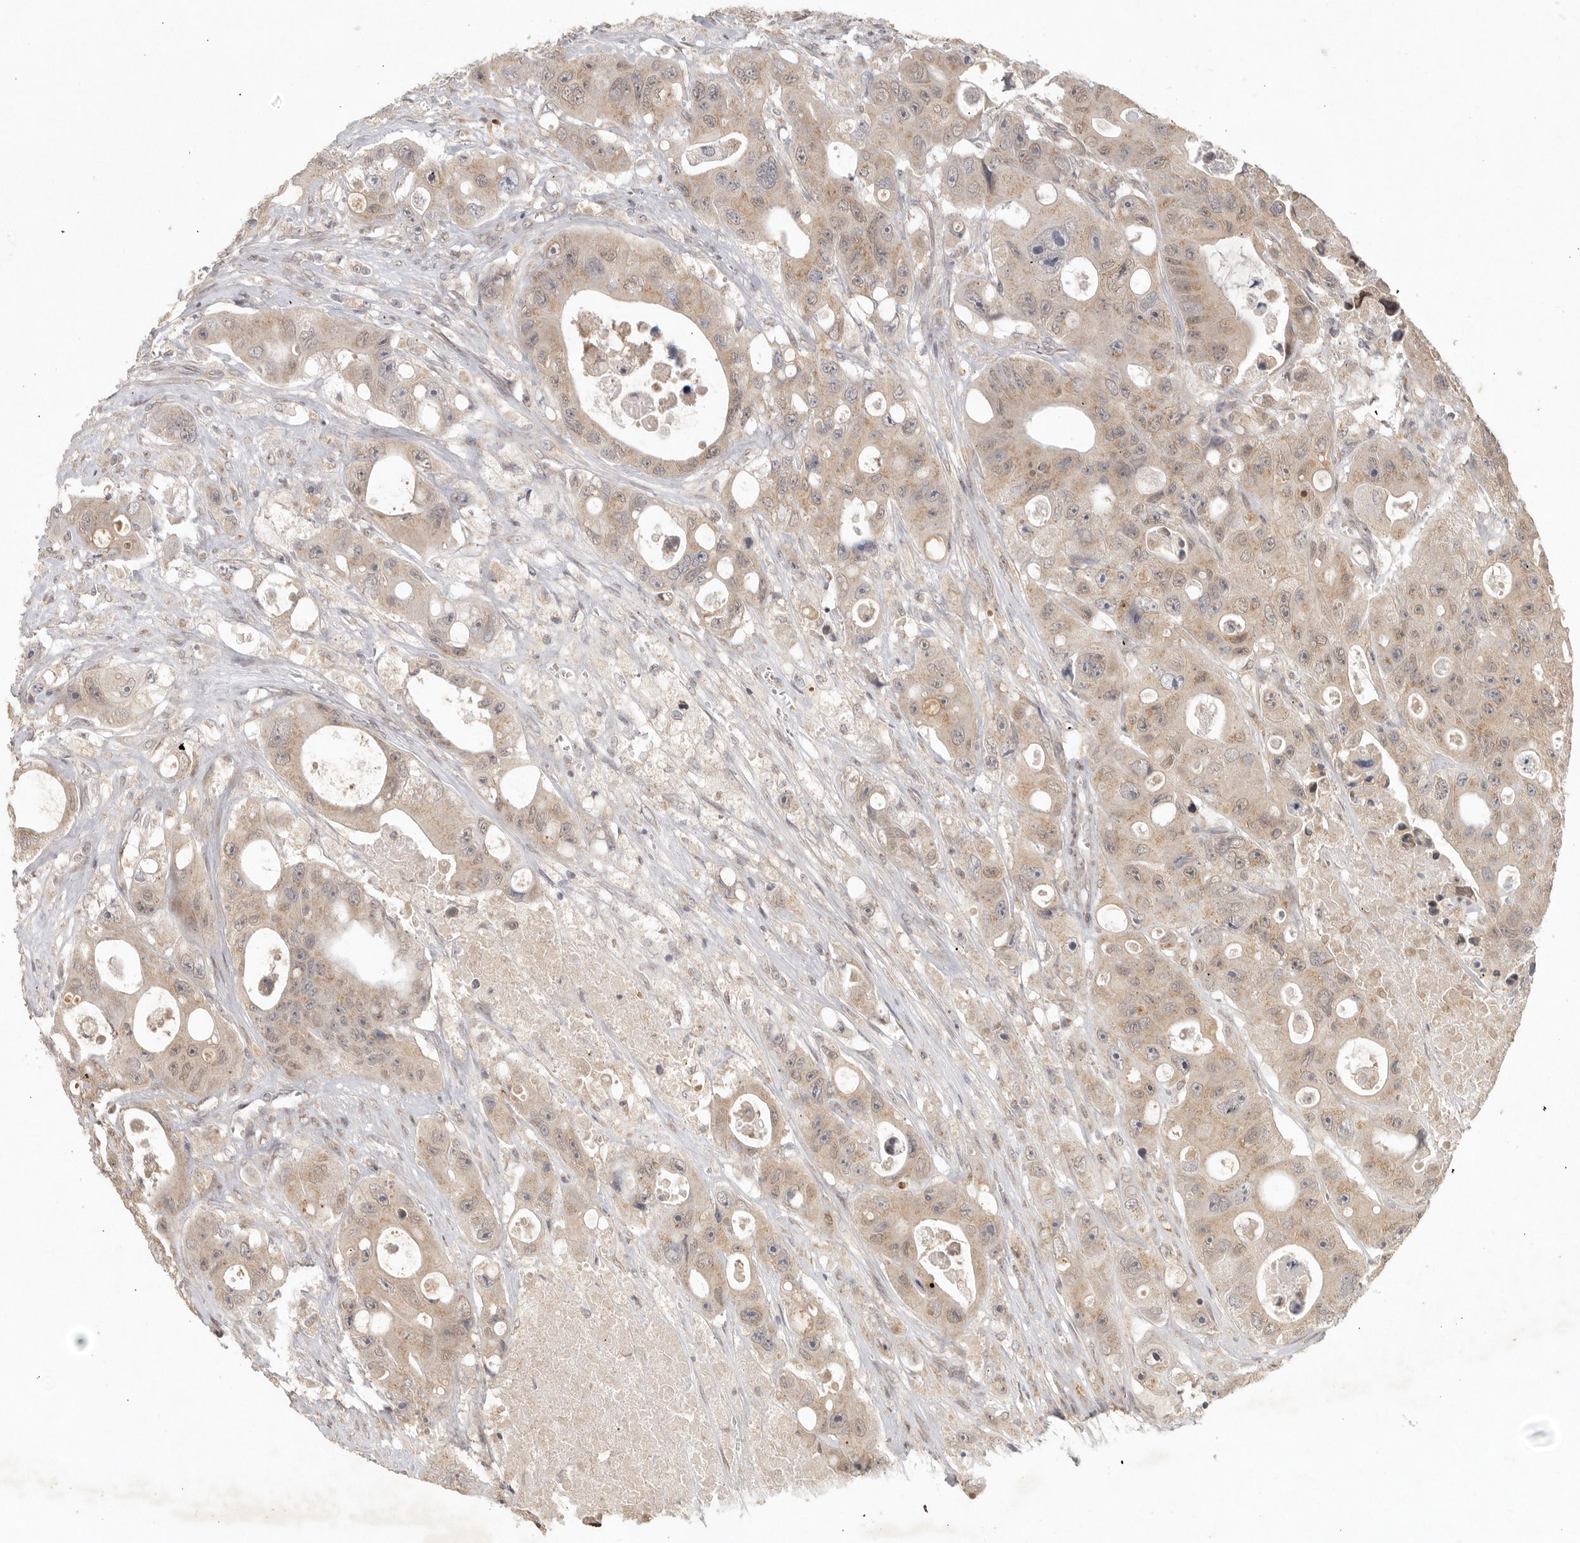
{"staining": {"intensity": "weak", "quantity": ">75%", "location": "cytoplasmic/membranous,nuclear"}, "tissue": "colorectal cancer", "cell_type": "Tumor cells", "image_type": "cancer", "snomed": [{"axis": "morphology", "description": "Adenocarcinoma, NOS"}, {"axis": "topography", "description": "Colon"}], "caption": "Colorectal adenocarcinoma stained for a protein reveals weak cytoplasmic/membranous and nuclear positivity in tumor cells. (brown staining indicates protein expression, while blue staining denotes nuclei).", "gene": "LRRC75A", "patient": {"sex": "female", "age": 46}}